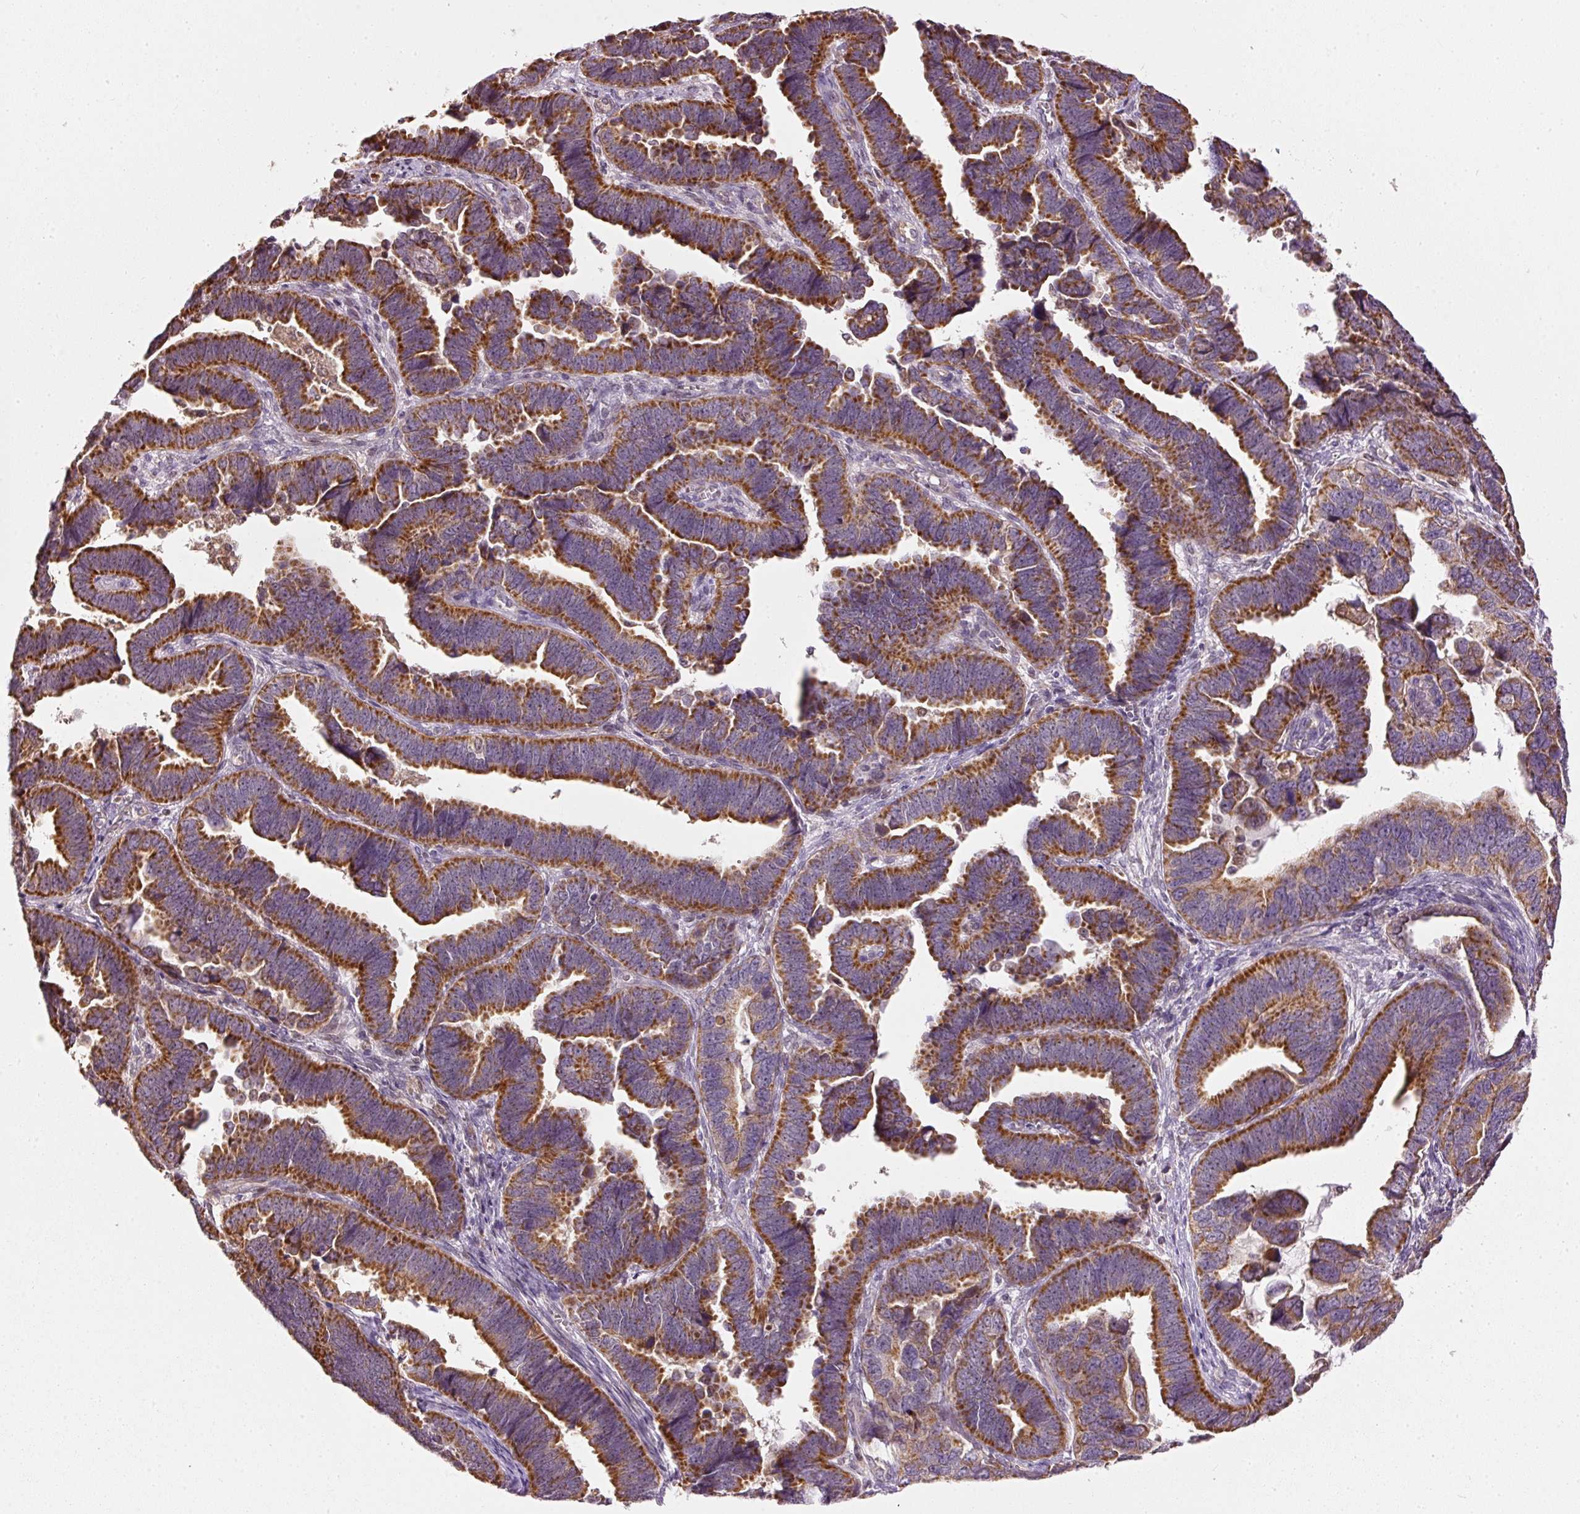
{"staining": {"intensity": "moderate", "quantity": ">75%", "location": "cytoplasmic/membranous"}, "tissue": "endometrial cancer", "cell_type": "Tumor cells", "image_type": "cancer", "snomed": [{"axis": "morphology", "description": "Adenocarcinoma, NOS"}, {"axis": "topography", "description": "Endometrium"}], "caption": "DAB immunohistochemical staining of human endometrial cancer shows moderate cytoplasmic/membranous protein positivity in approximately >75% of tumor cells.", "gene": "MTHFD1L", "patient": {"sex": "female", "age": 75}}